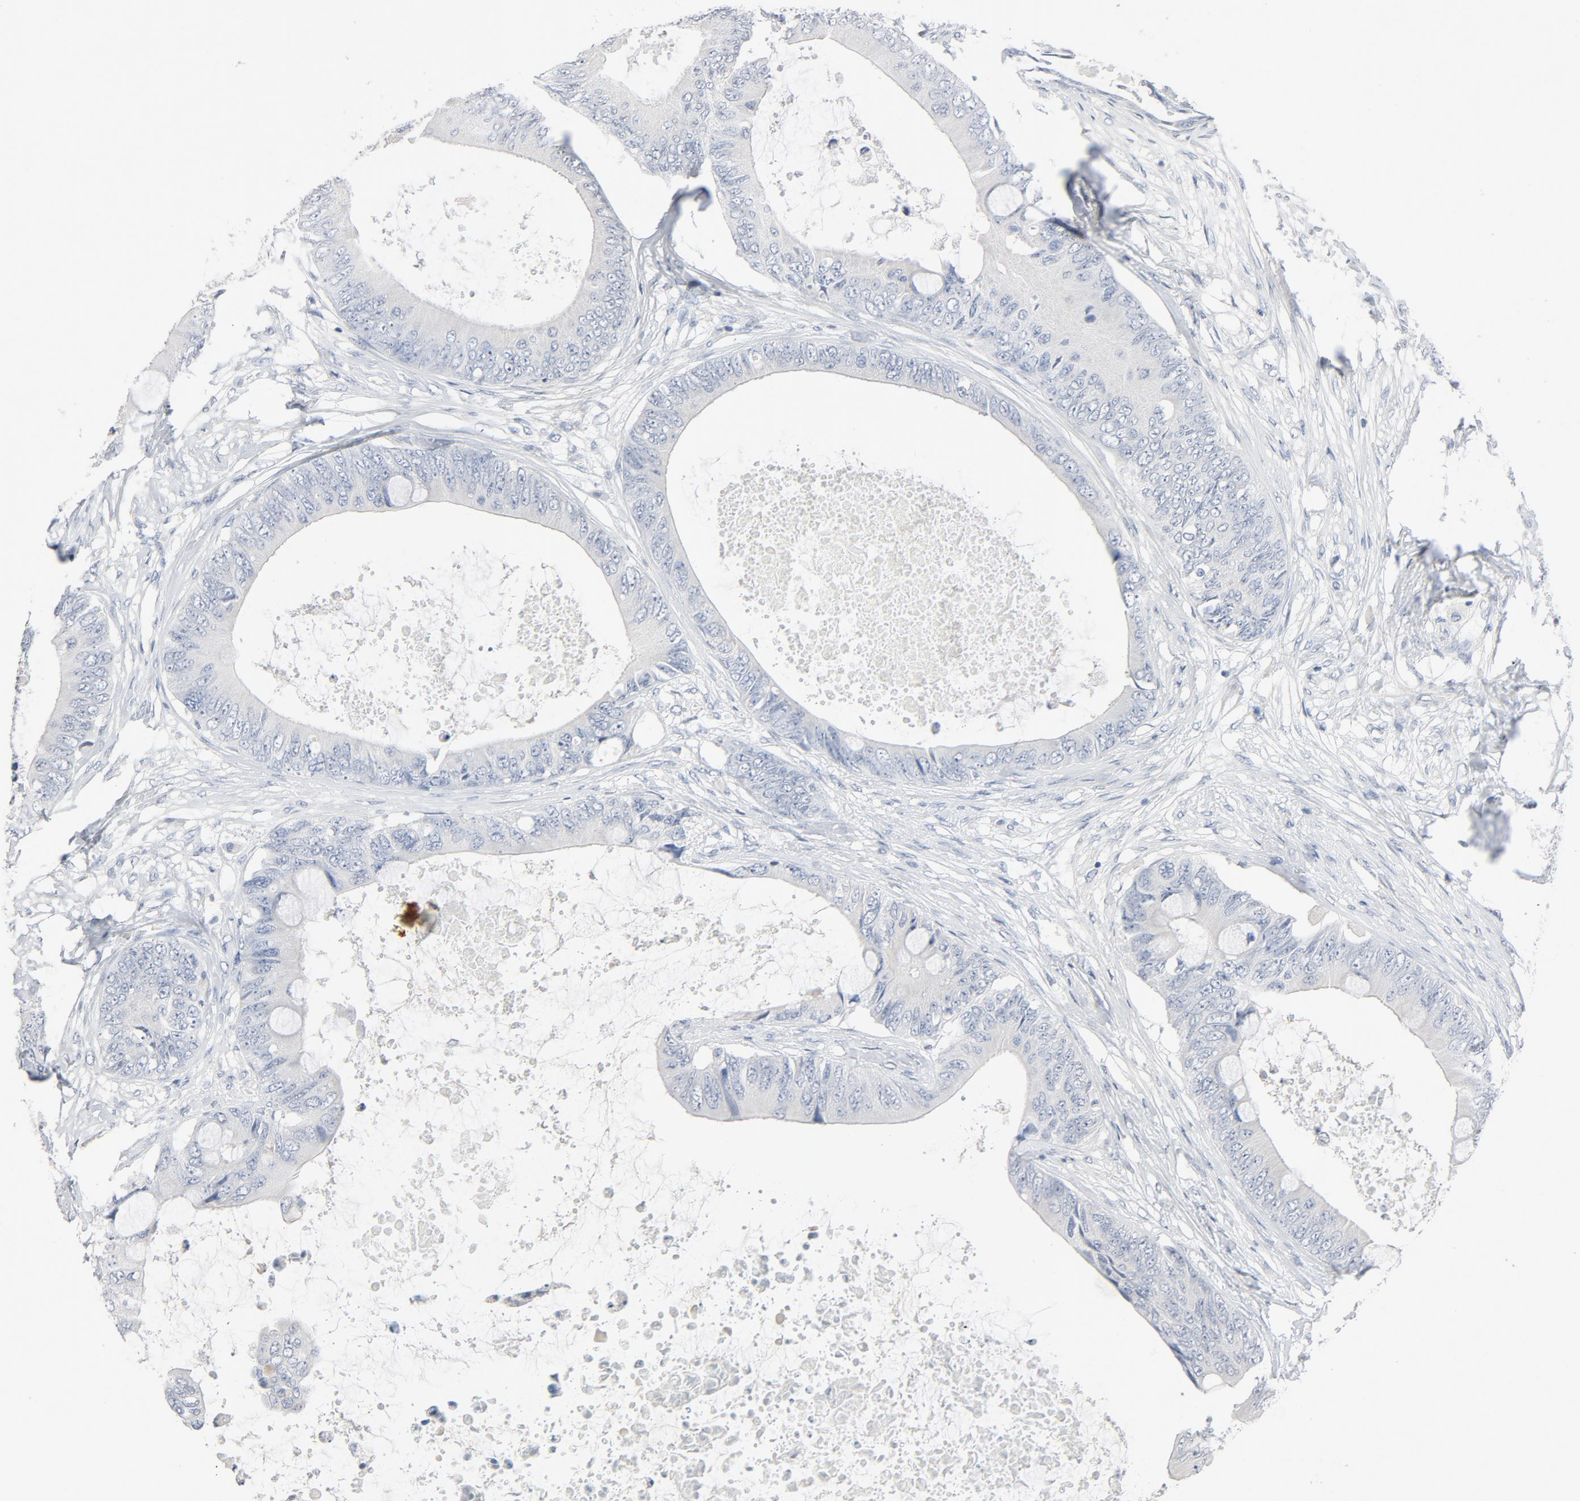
{"staining": {"intensity": "negative", "quantity": "none", "location": "none"}, "tissue": "colorectal cancer", "cell_type": "Tumor cells", "image_type": "cancer", "snomed": [{"axis": "morphology", "description": "Normal tissue, NOS"}, {"axis": "morphology", "description": "Adenocarcinoma, NOS"}, {"axis": "topography", "description": "Rectum"}, {"axis": "topography", "description": "Peripheral nerve tissue"}], "caption": "Tumor cells are negative for protein expression in human colorectal cancer (adenocarcinoma).", "gene": "ZCCHC13", "patient": {"sex": "female", "age": 77}}